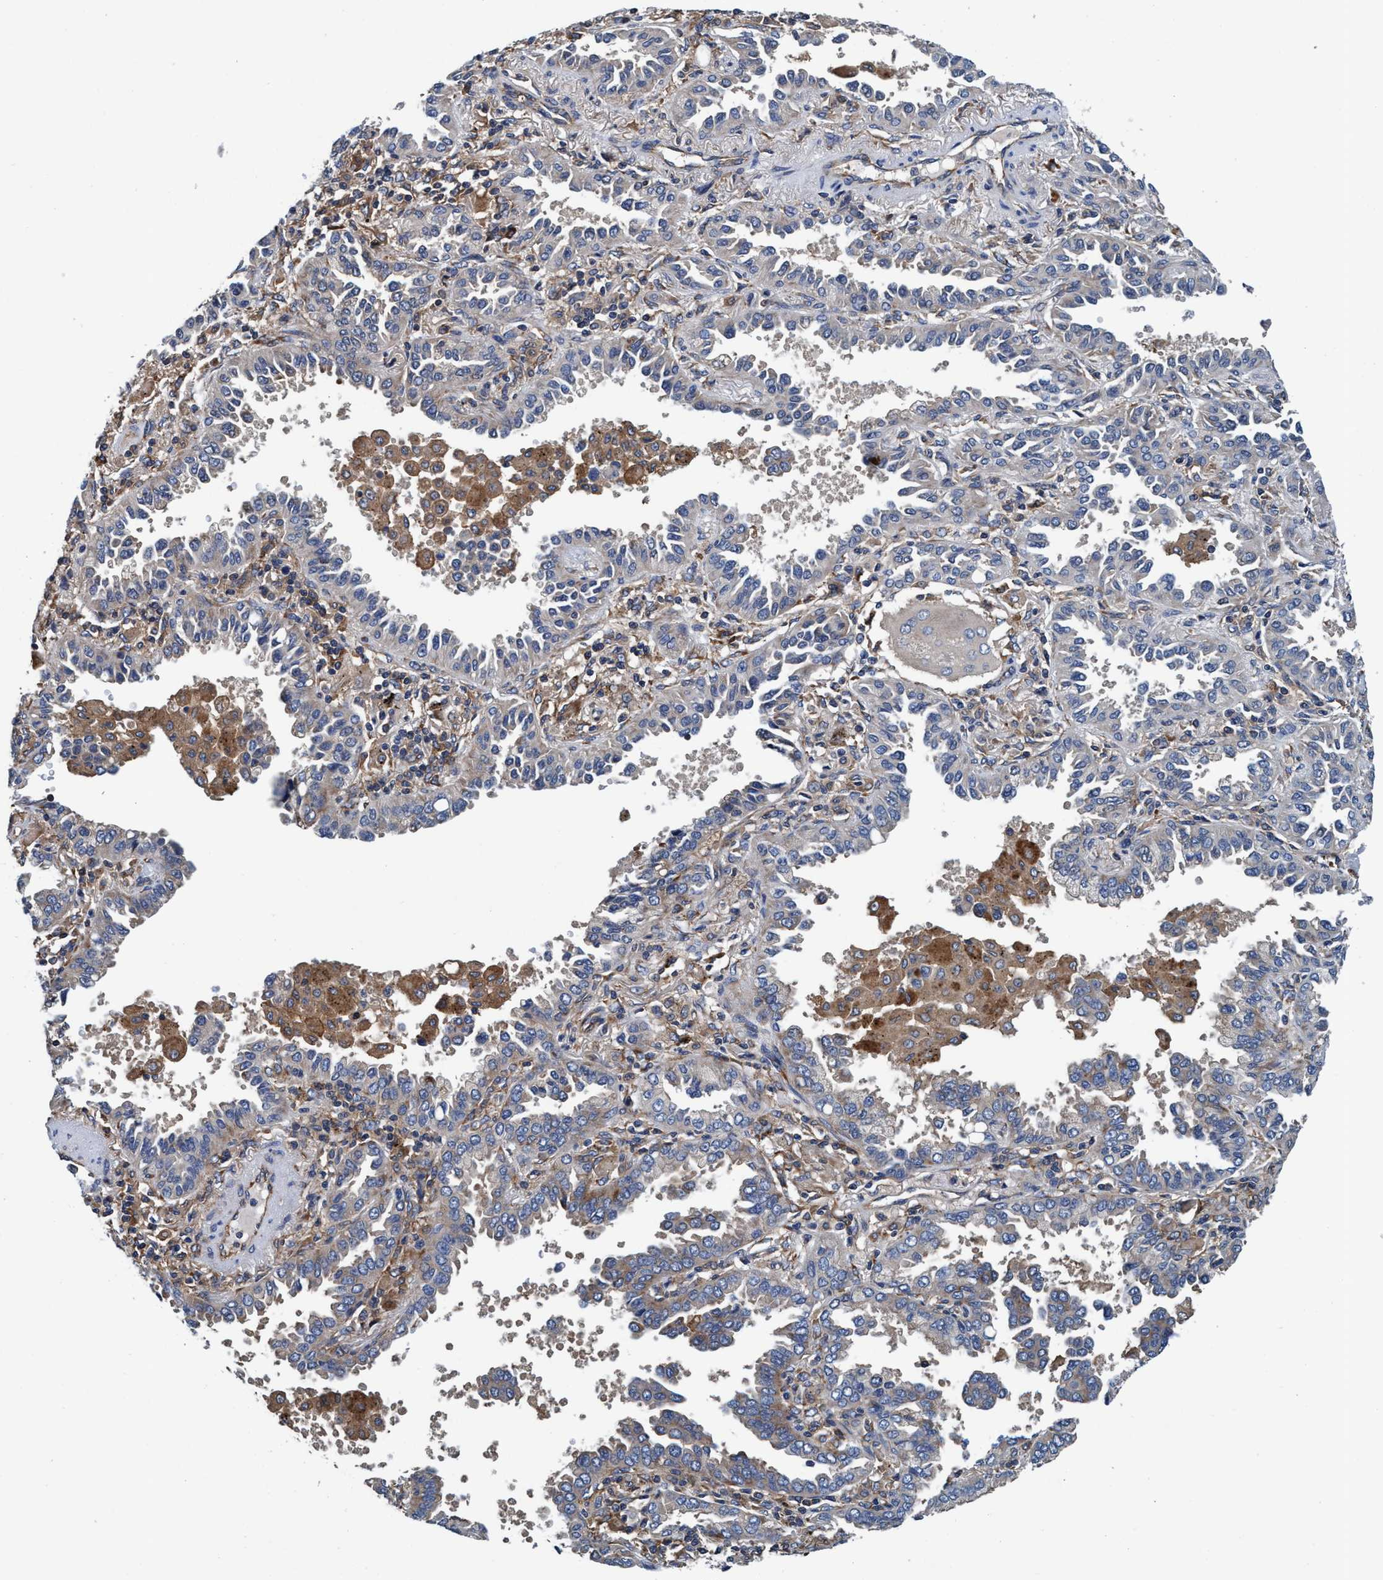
{"staining": {"intensity": "negative", "quantity": "none", "location": "none"}, "tissue": "lung cancer", "cell_type": "Tumor cells", "image_type": "cancer", "snomed": [{"axis": "morphology", "description": "Normal tissue, NOS"}, {"axis": "morphology", "description": "Adenocarcinoma, NOS"}, {"axis": "topography", "description": "Lung"}], "caption": "Immunohistochemistry of adenocarcinoma (lung) shows no expression in tumor cells. (Stains: DAB (3,3'-diaminobenzidine) immunohistochemistry with hematoxylin counter stain, Microscopy: brightfield microscopy at high magnification).", "gene": "ENDOG", "patient": {"sex": "male", "age": 59}}